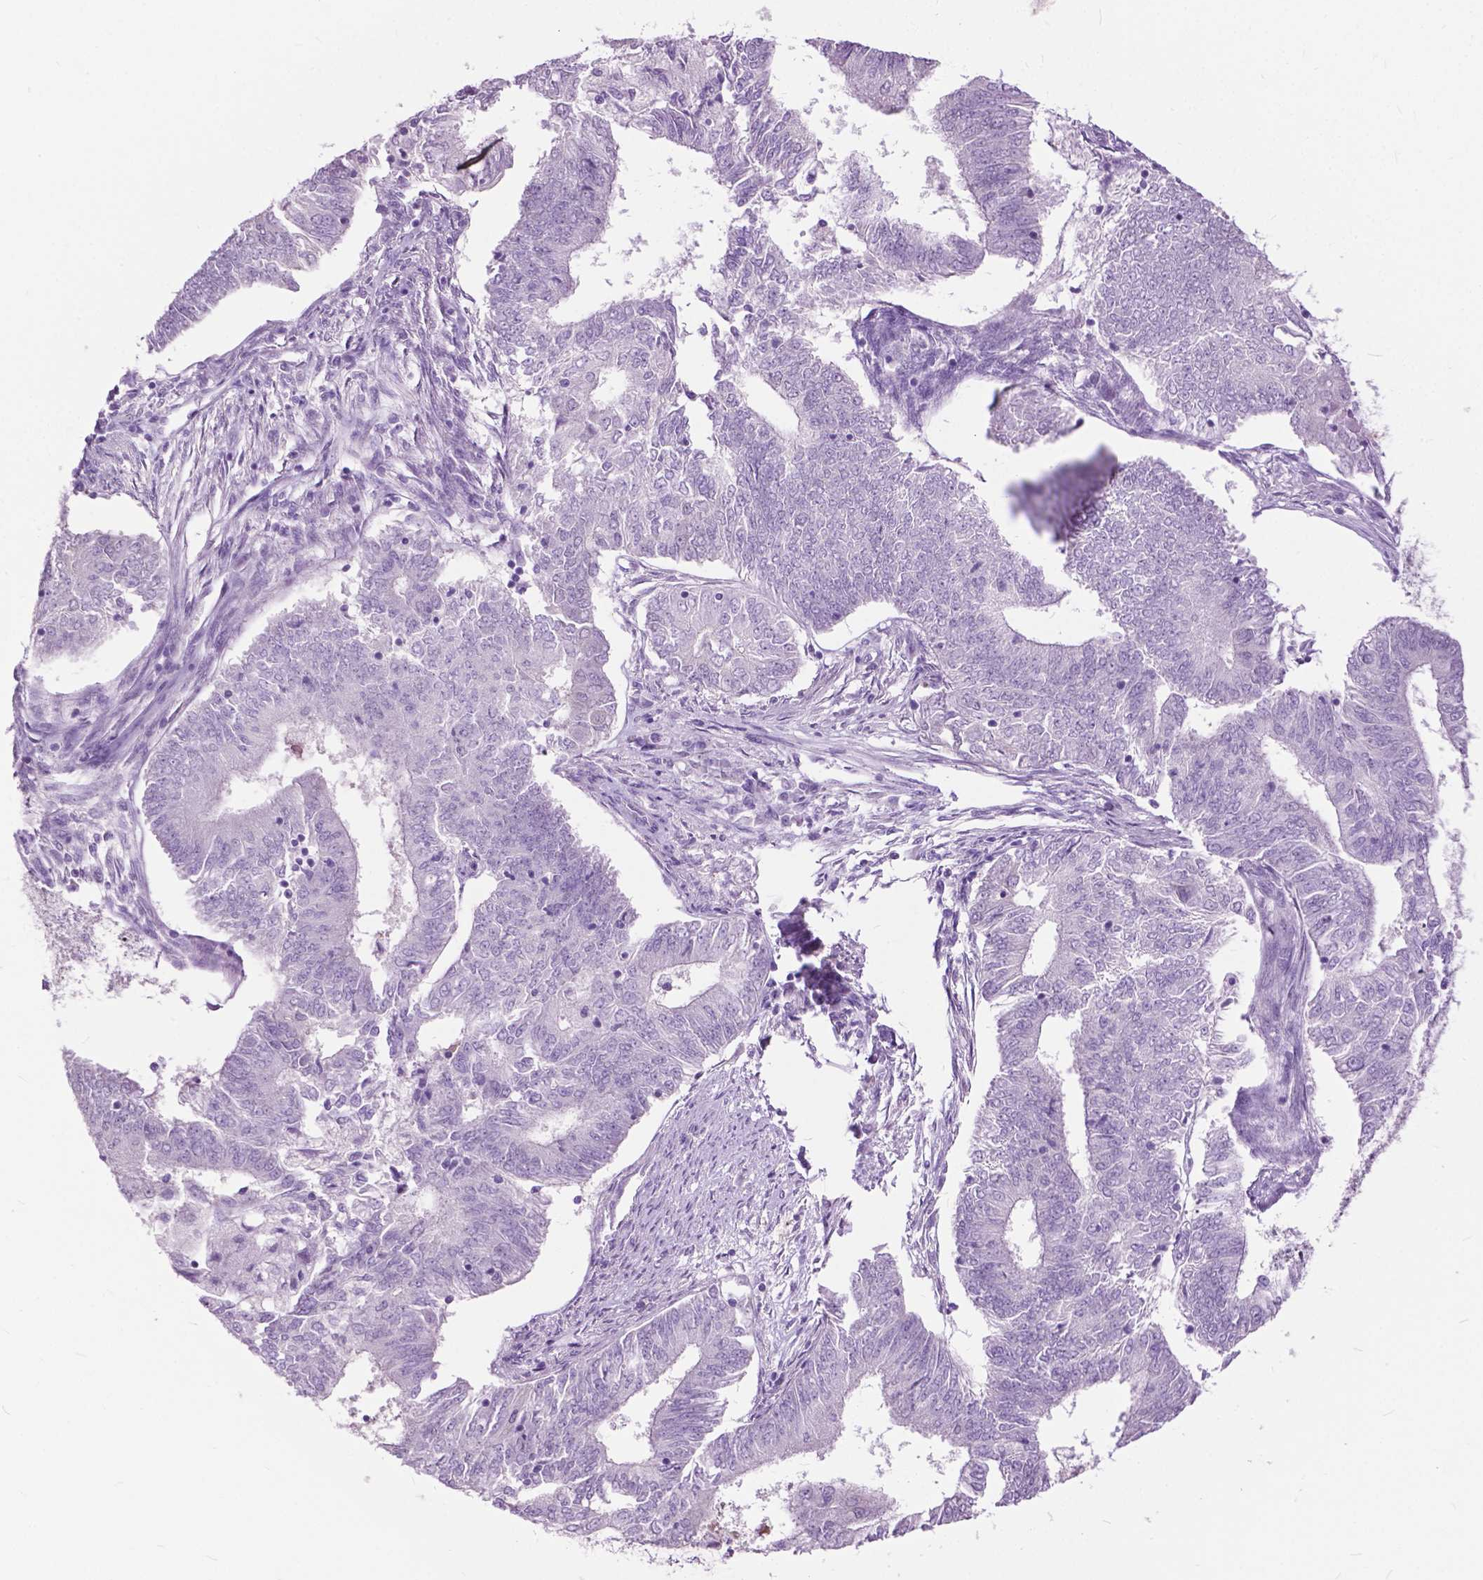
{"staining": {"intensity": "negative", "quantity": "none", "location": "none"}, "tissue": "endometrial cancer", "cell_type": "Tumor cells", "image_type": "cancer", "snomed": [{"axis": "morphology", "description": "Adenocarcinoma, NOS"}, {"axis": "topography", "description": "Endometrium"}], "caption": "The photomicrograph exhibits no staining of tumor cells in endometrial cancer (adenocarcinoma).", "gene": "GPR37L1", "patient": {"sex": "female", "age": 62}}